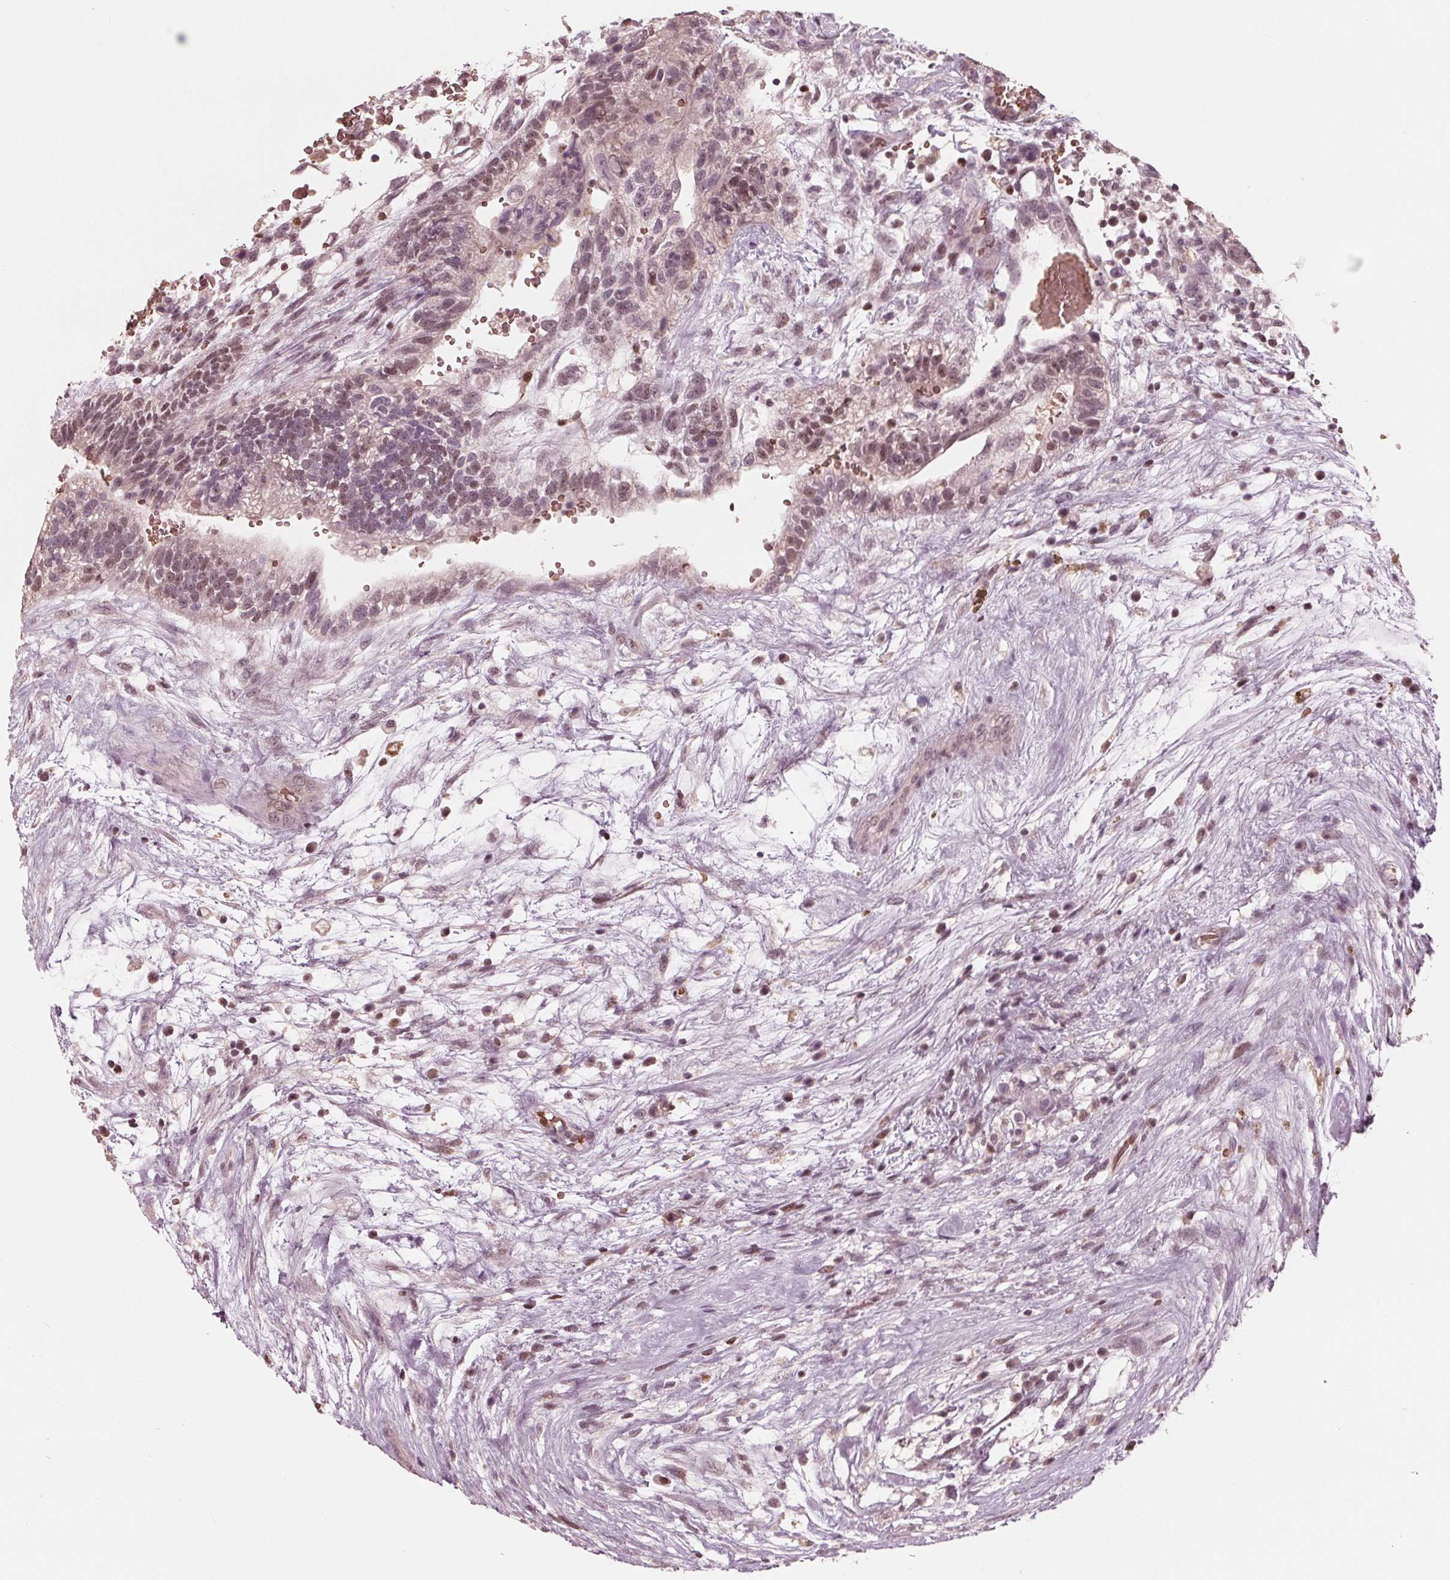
{"staining": {"intensity": "weak", "quantity": "25%-75%", "location": "nuclear"}, "tissue": "testis cancer", "cell_type": "Tumor cells", "image_type": "cancer", "snomed": [{"axis": "morphology", "description": "Normal tissue, NOS"}, {"axis": "morphology", "description": "Carcinoma, Embryonal, NOS"}, {"axis": "topography", "description": "Testis"}], "caption": "Approximately 25%-75% of tumor cells in human testis cancer display weak nuclear protein positivity as visualized by brown immunohistochemical staining.", "gene": "HIRIP3", "patient": {"sex": "male", "age": 32}}